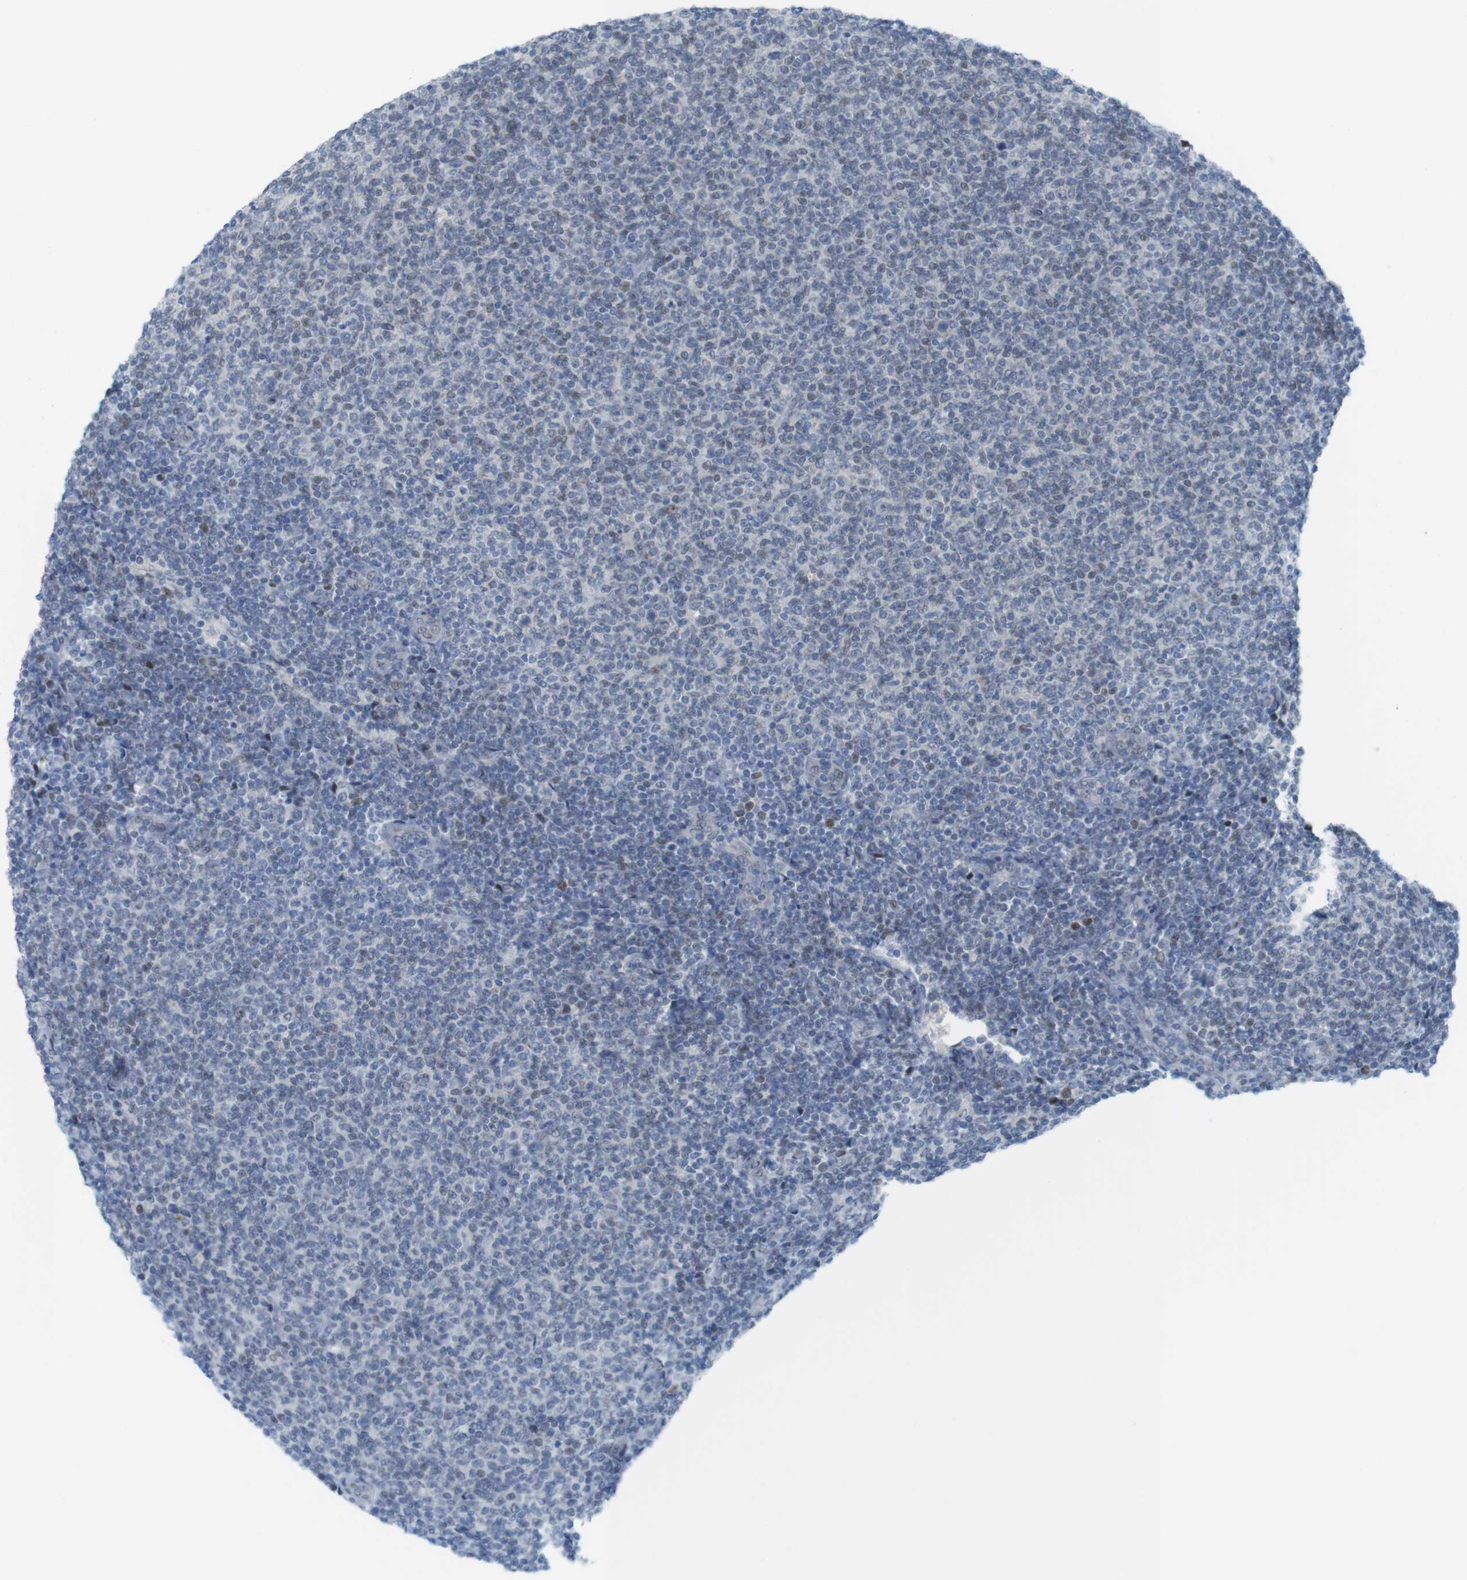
{"staining": {"intensity": "weak", "quantity": "<25%", "location": "nuclear"}, "tissue": "lymphoma", "cell_type": "Tumor cells", "image_type": "cancer", "snomed": [{"axis": "morphology", "description": "Malignant lymphoma, non-Hodgkin's type, Low grade"}, {"axis": "topography", "description": "Lymph node"}], "caption": "This is an immunohistochemistry histopathology image of lymphoma. There is no expression in tumor cells.", "gene": "UBB", "patient": {"sex": "male", "age": 66}}